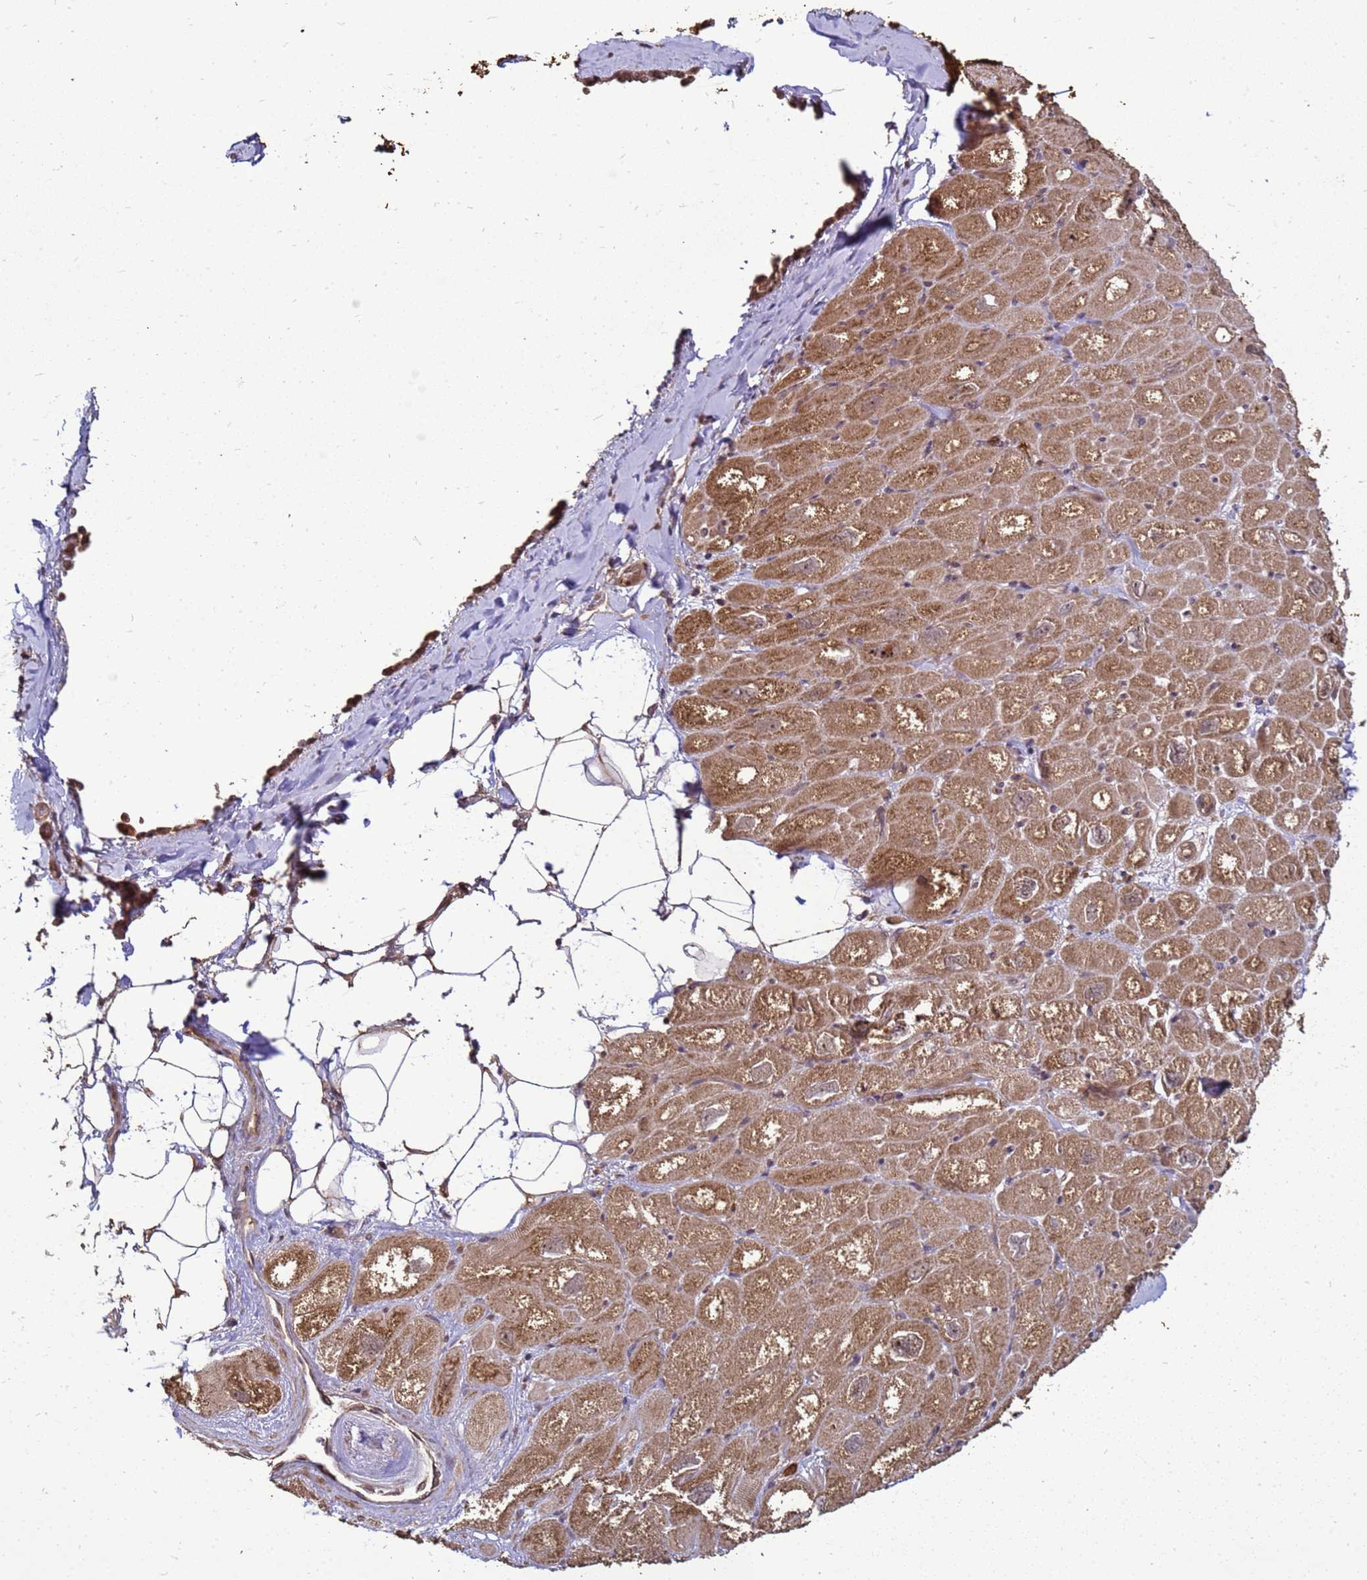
{"staining": {"intensity": "moderate", "quantity": ">75%", "location": "cytoplasmic/membranous,nuclear"}, "tissue": "heart muscle", "cell_type": "Cardiomyocytes", "image_type": "normal", "snomed": [{"axis": "morphology", "description": "Normal tissue, NOS"}, {"axis": "topography", "description": "Heart"}], "caption": "A brown stain shows moderate cytoplasmic/membranous,nuclear staining of a protein in cardiomyocytes of unremarkable heart muscle. The staining was performed using DAB to visualize the protein expression in brown, while the nuclei were stained in blue with hematoxylin (Magnification: 20x).", "gene": "CRBN", "patient": {"sex": "male", "age": 50}}